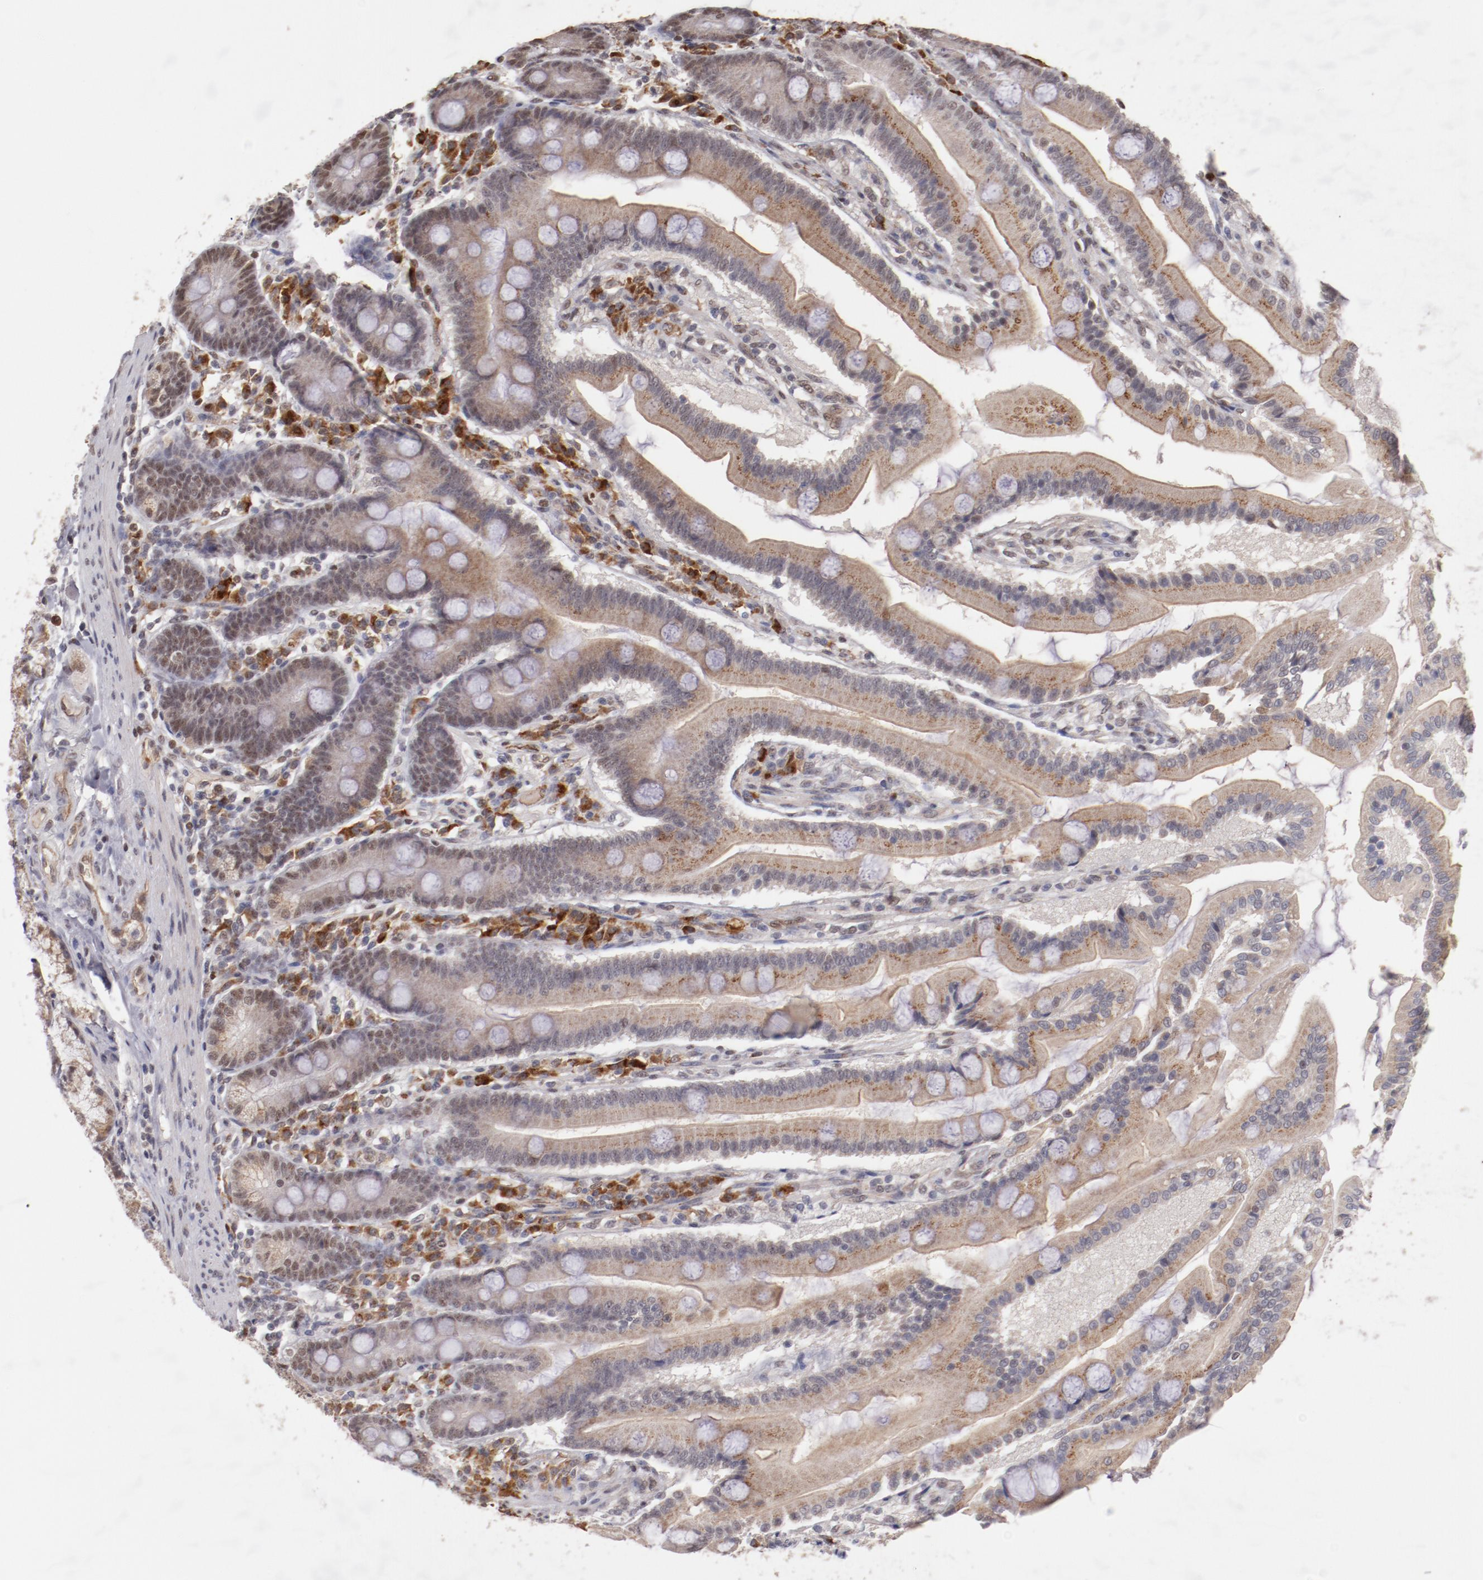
{"staining": {"intensity": "weak", "quantity": ">75%", "location": "cytoplasmic/membranous,nuclear"}, "tissue": "duodenum", "cell_type": "Glandular cells", "image_type": "normal", "snomed": [{"axis": "morphology", "description": "Normal tissue, NOS"}, {"axis": "topography", "description": "Duodenum"}], "caption": "Weak cytoplasmic/membranous,nuclear protein positivity is appreciated in about >75% of glandular cells in duodenum.", "gene": "NFE2", "patient": {"sex": "female", "age": 64}}